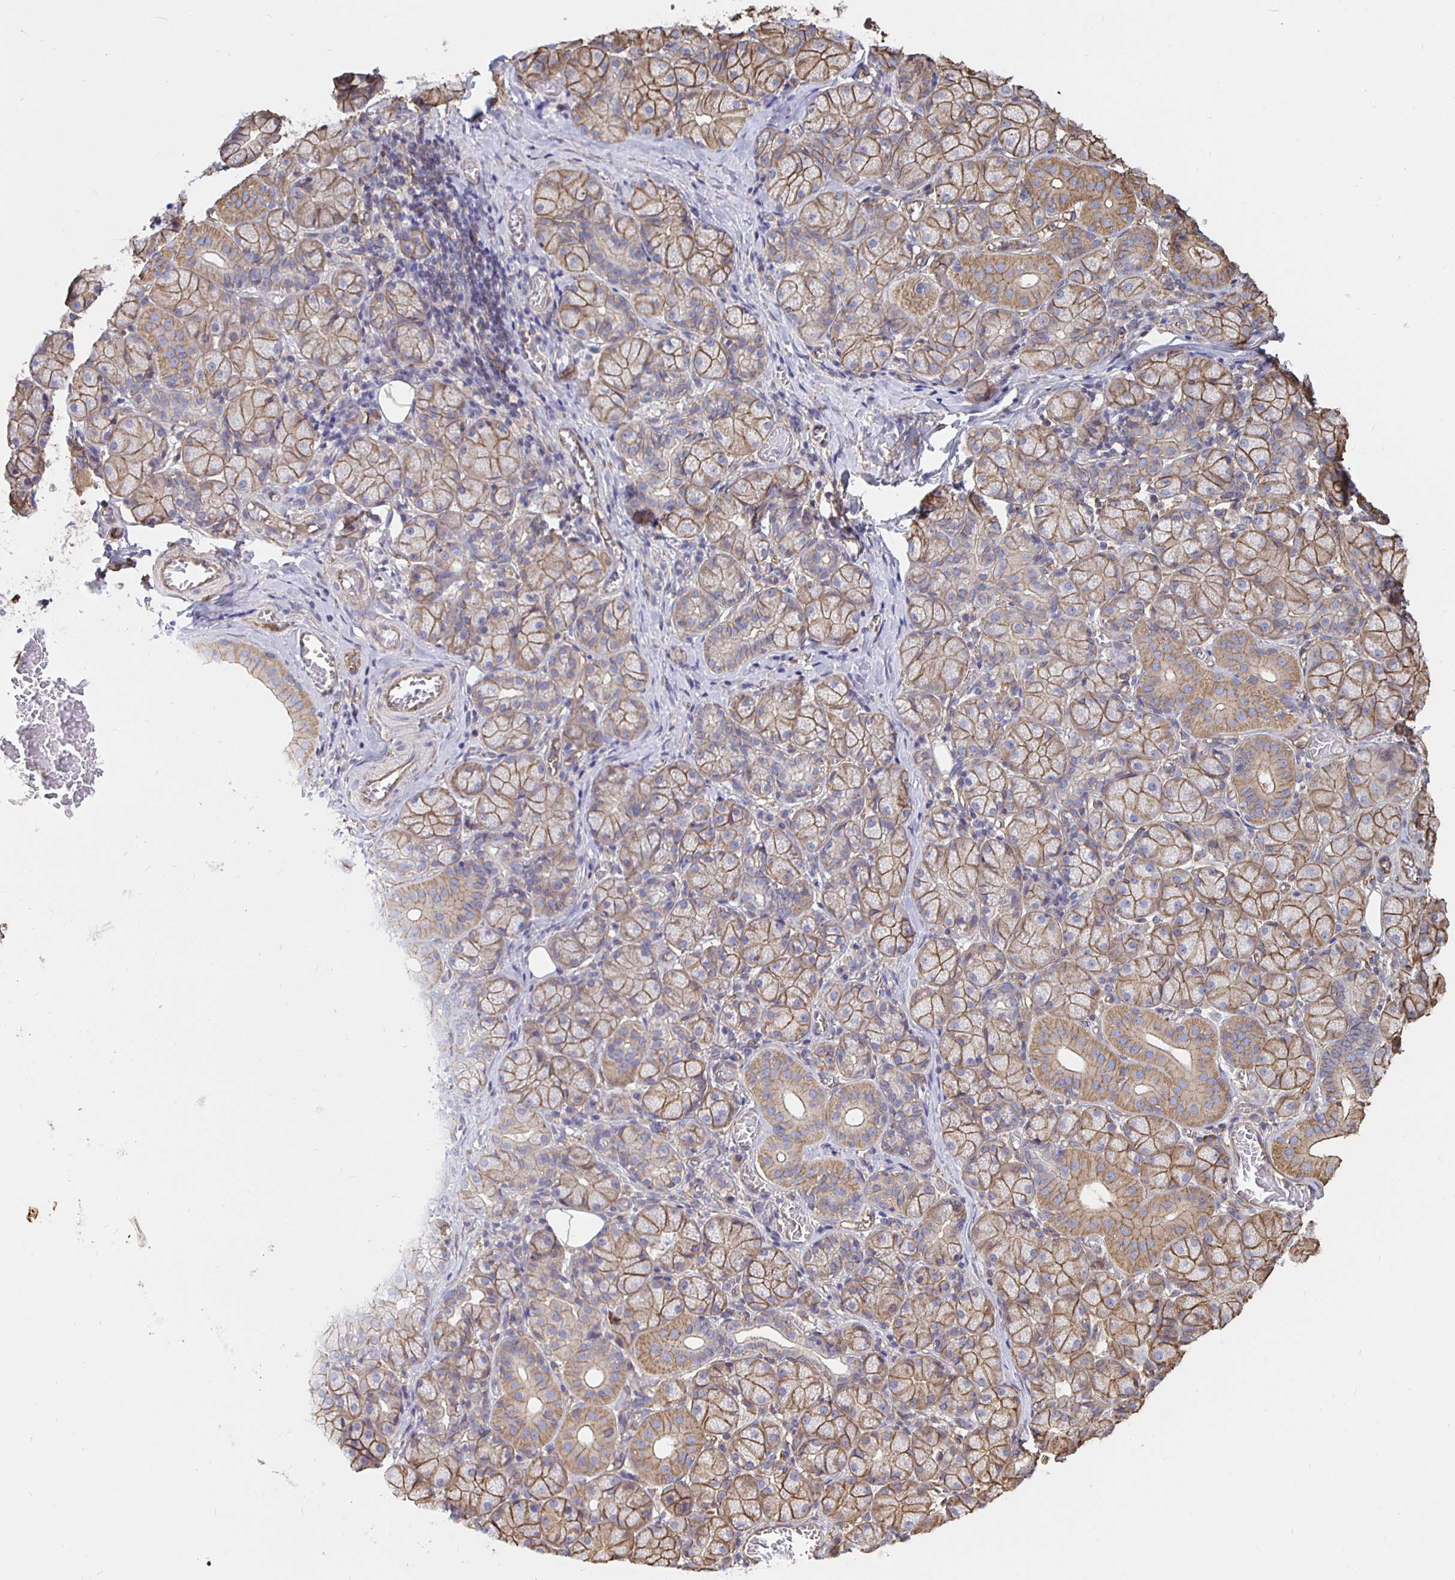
{"staining": {"intensity": "moderate", "quantity": ">75%", "location": "cytoplasmic/membranous"}, "tissue": "salivary gland", "cell_type": "Glandular cells", "image_type": "normal", "snomed": [{"axis": "morphology", "description": "Normal tissue, NOS"}, {"axis": "topography", "description": "Salivary gland"}, {"axis": "topography", "description": "Peripheral nerve tissue"}], "caption": "Moderate cytoplasmic/membranous positivity is identified in approximately >75% of glandular cells in unremarkable salivary gland.", "gene": "ARHGEF39", "patient": {"sex": "female", "age": 24}}